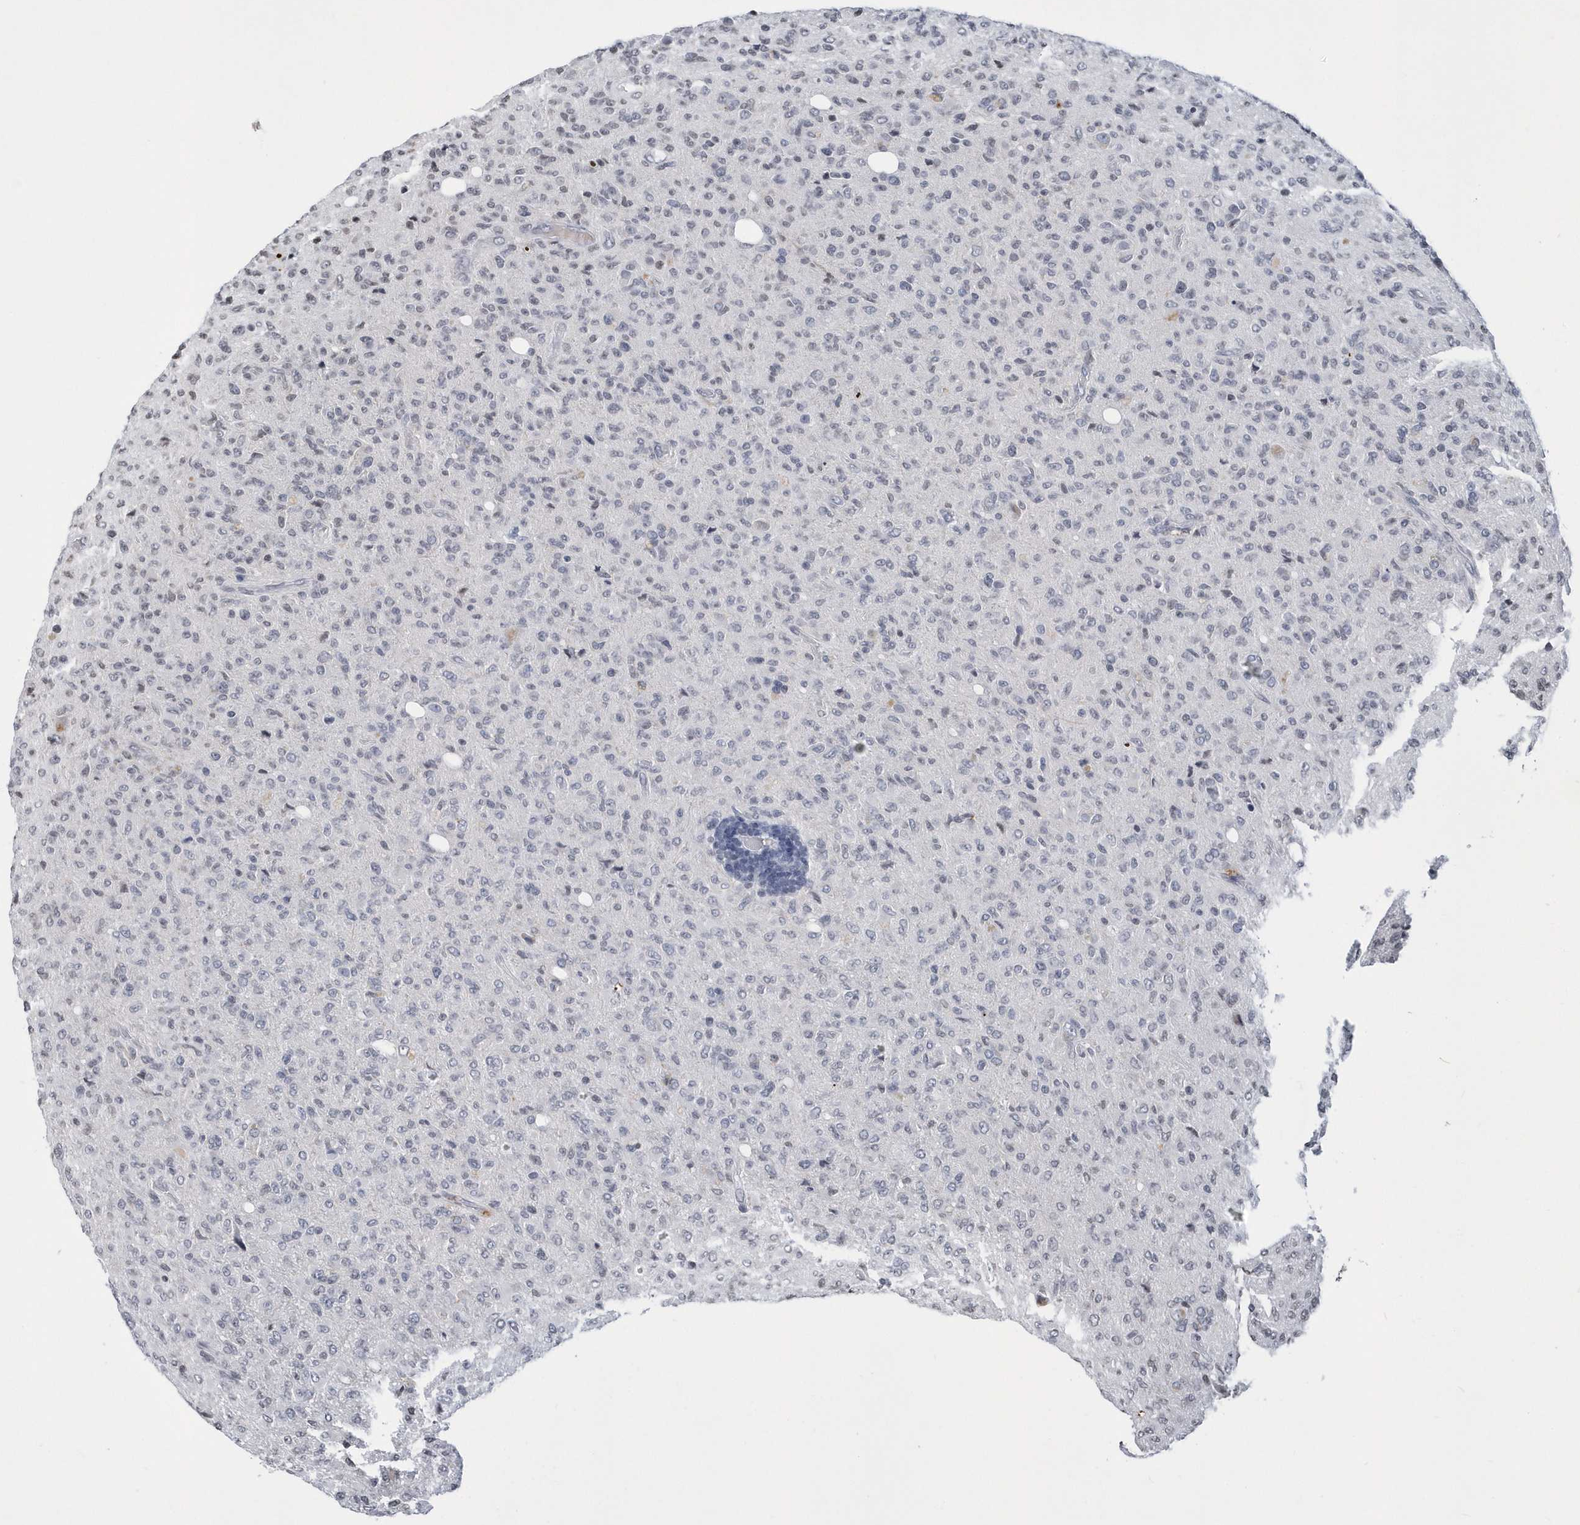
{"staining": {"intensity": "negative", "quantity": "none", "location": "none"}, "tissue": "glioma", "cell_type": "Tumor cells", "image_type": "cancer", "snomed": [{"axis": "morphology", "description": "Glioma, malignant, High grade"}, {"axis": "topography", "description": "Brain"}], "caption": "The immunohistochemistry (IHC) histopathology image has no significant staining in tumor cells of high-grade glioma (malignant) tissue.", "gene": "VWA5B2", "patient": {"sex": "female", "age": 57}}